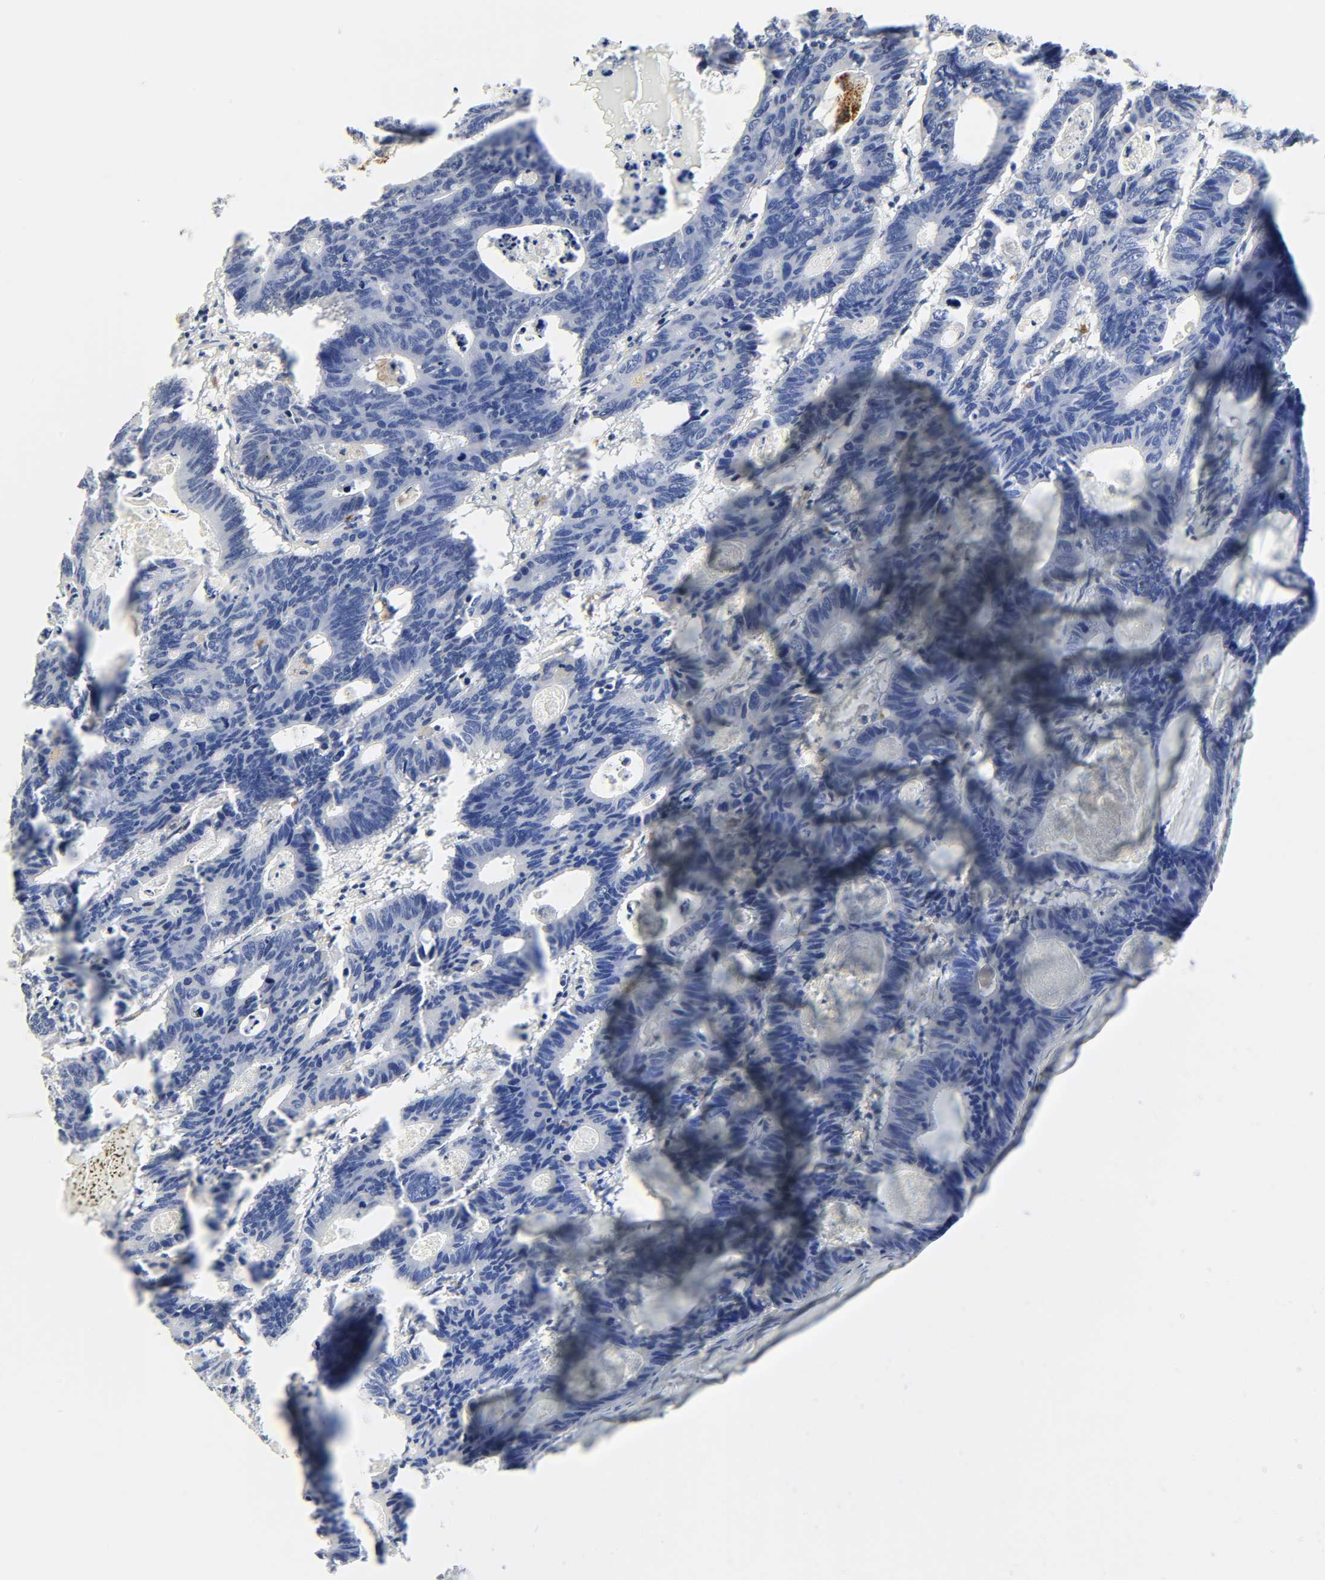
{"staining": {"intensity": "negative", "quantity": "none", "location": "none"}, "tissue": "colorectal cancer", "cell_type": "Tumor cells", "image_type": "cancer", "snomed": [{"axis": "morphology", "description": "Adenocarcinoma, NOS"}, {"axis": "topography", "description": "Colon"}], "caption": "DAB (3,3'-diaminobenzidine) immunohistochemical staining of human colorectal cancer (adenocarcinoma) reveals no significant staining in tumor cells.", "gene": "CAMK2A", "patient": {"sex": "female", "age": 55}}